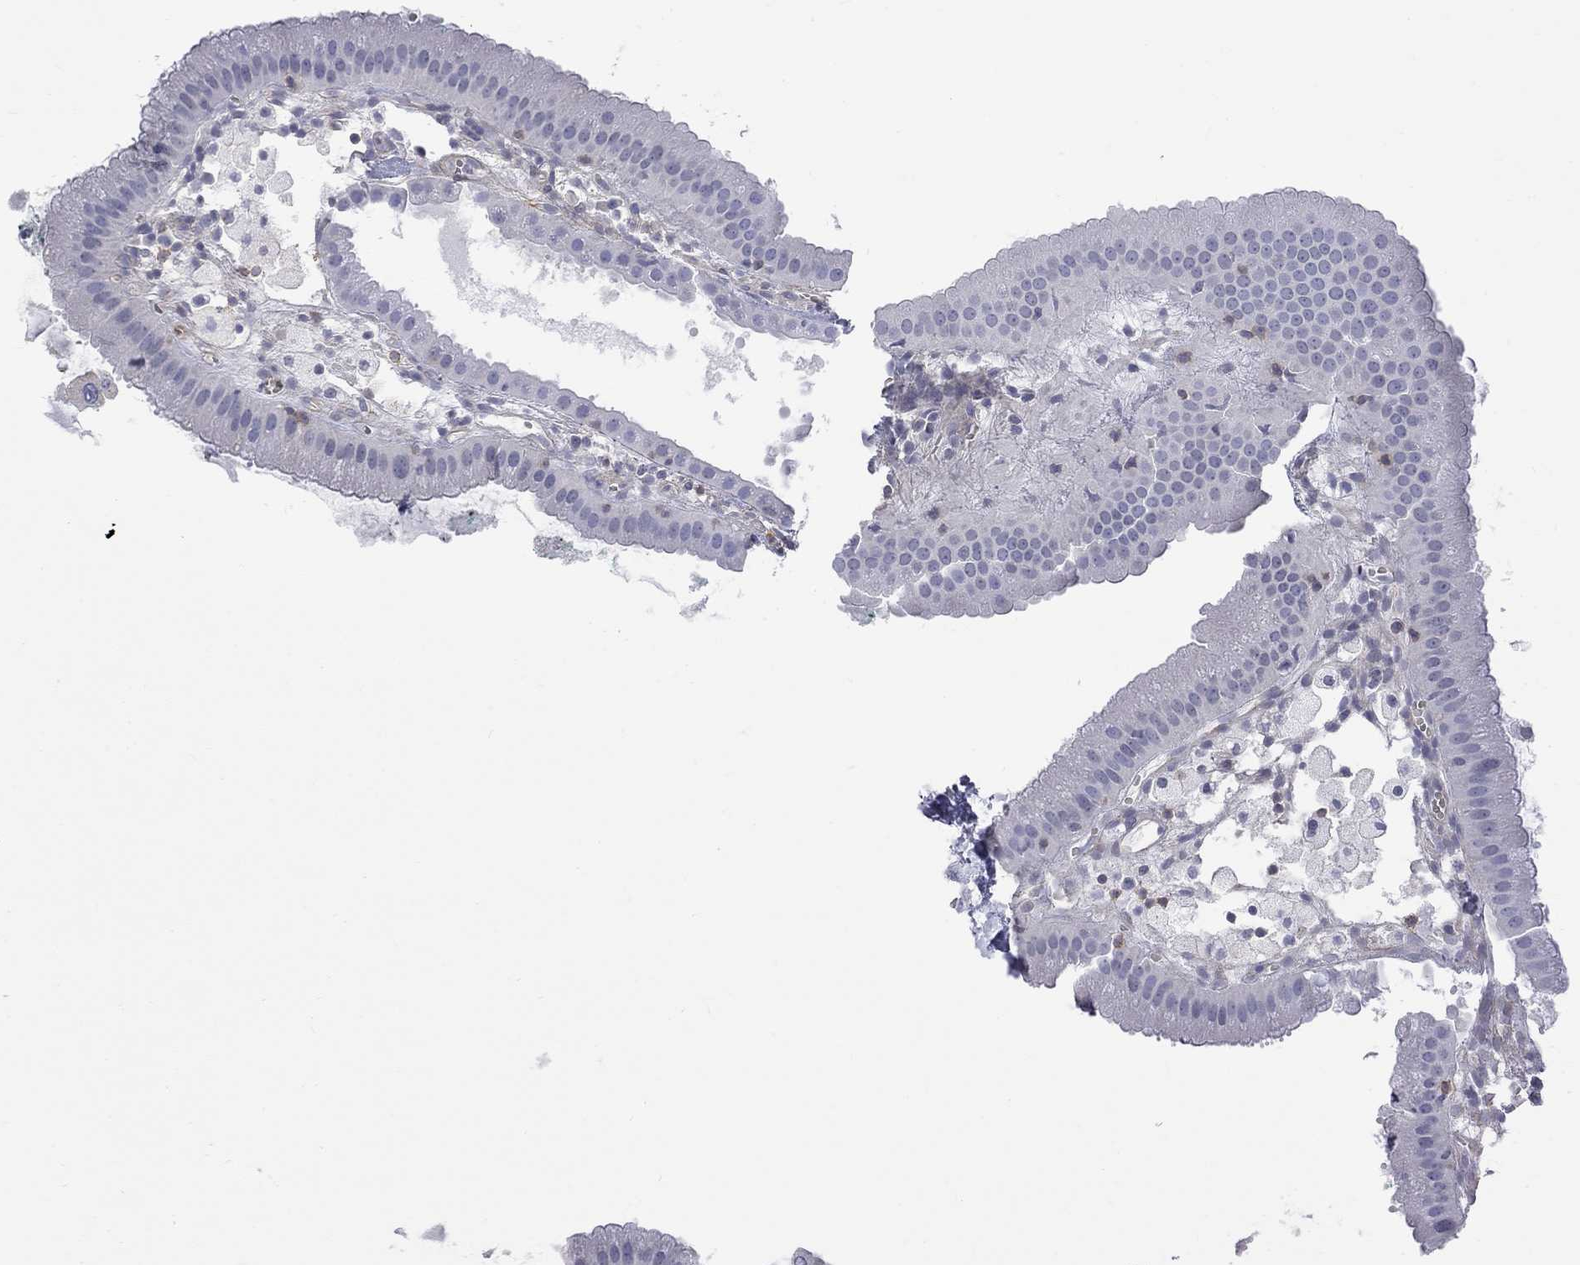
{"staining": {"intensity": "negative", "quantity": "none", "location": "none"}, "tissue": "gallbladder", "cell_type": "Glandular cells", "image_type": "normal", "snomed": [{"axis": "morphology", "description": "Normal tissue, NOS"}, {"axis": "topography", "description": "Gallbladder"}], "caption": "A high-resolution image shows immunohistochemistry staining of benign gallbladder, which shows no significant expression in glandular cells.", "gene": "S100A3", "patient": {"sex": "male", "age": 67}}